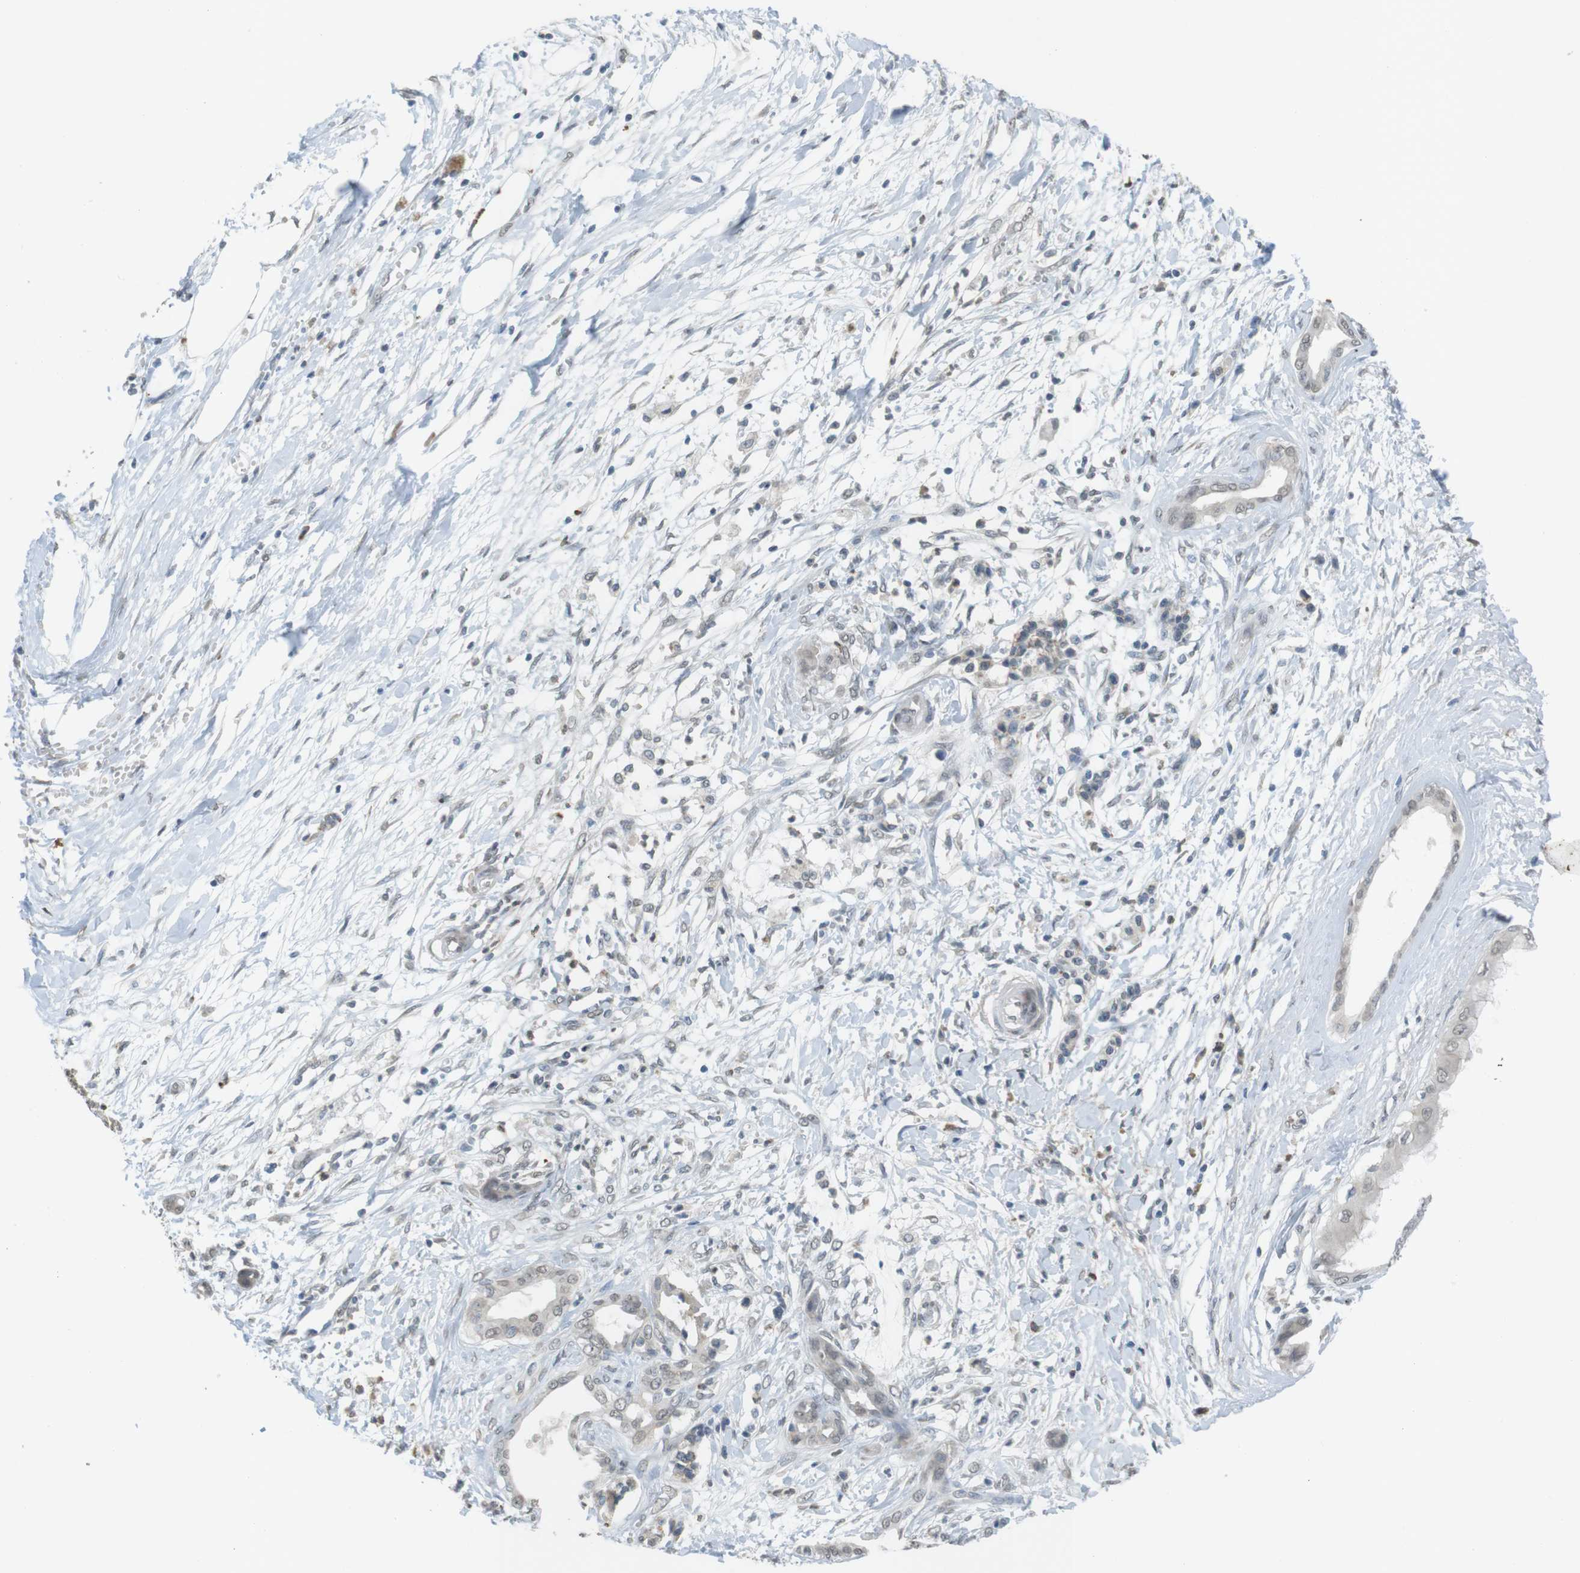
{"staining": {"intensity": "weak", "quantity": "<25%", "location": "cytoplasmic/membranous,nuclear"}, "tissue": "pancreatic cancer", "cell_type": "Tumor cells", "image_type": "cancer", "snomed": [{"axis": "morphology", "description": "Adenocarcinoma, NOS"}, {"axis": "topography", "description": "Pancreas"}], "caption": "Immunohistochemical staining of pancreatic cancer shows no significant staining in tumor cells.", "gene": "FZD10", "patient": {"sex": "male", "age": 56}}